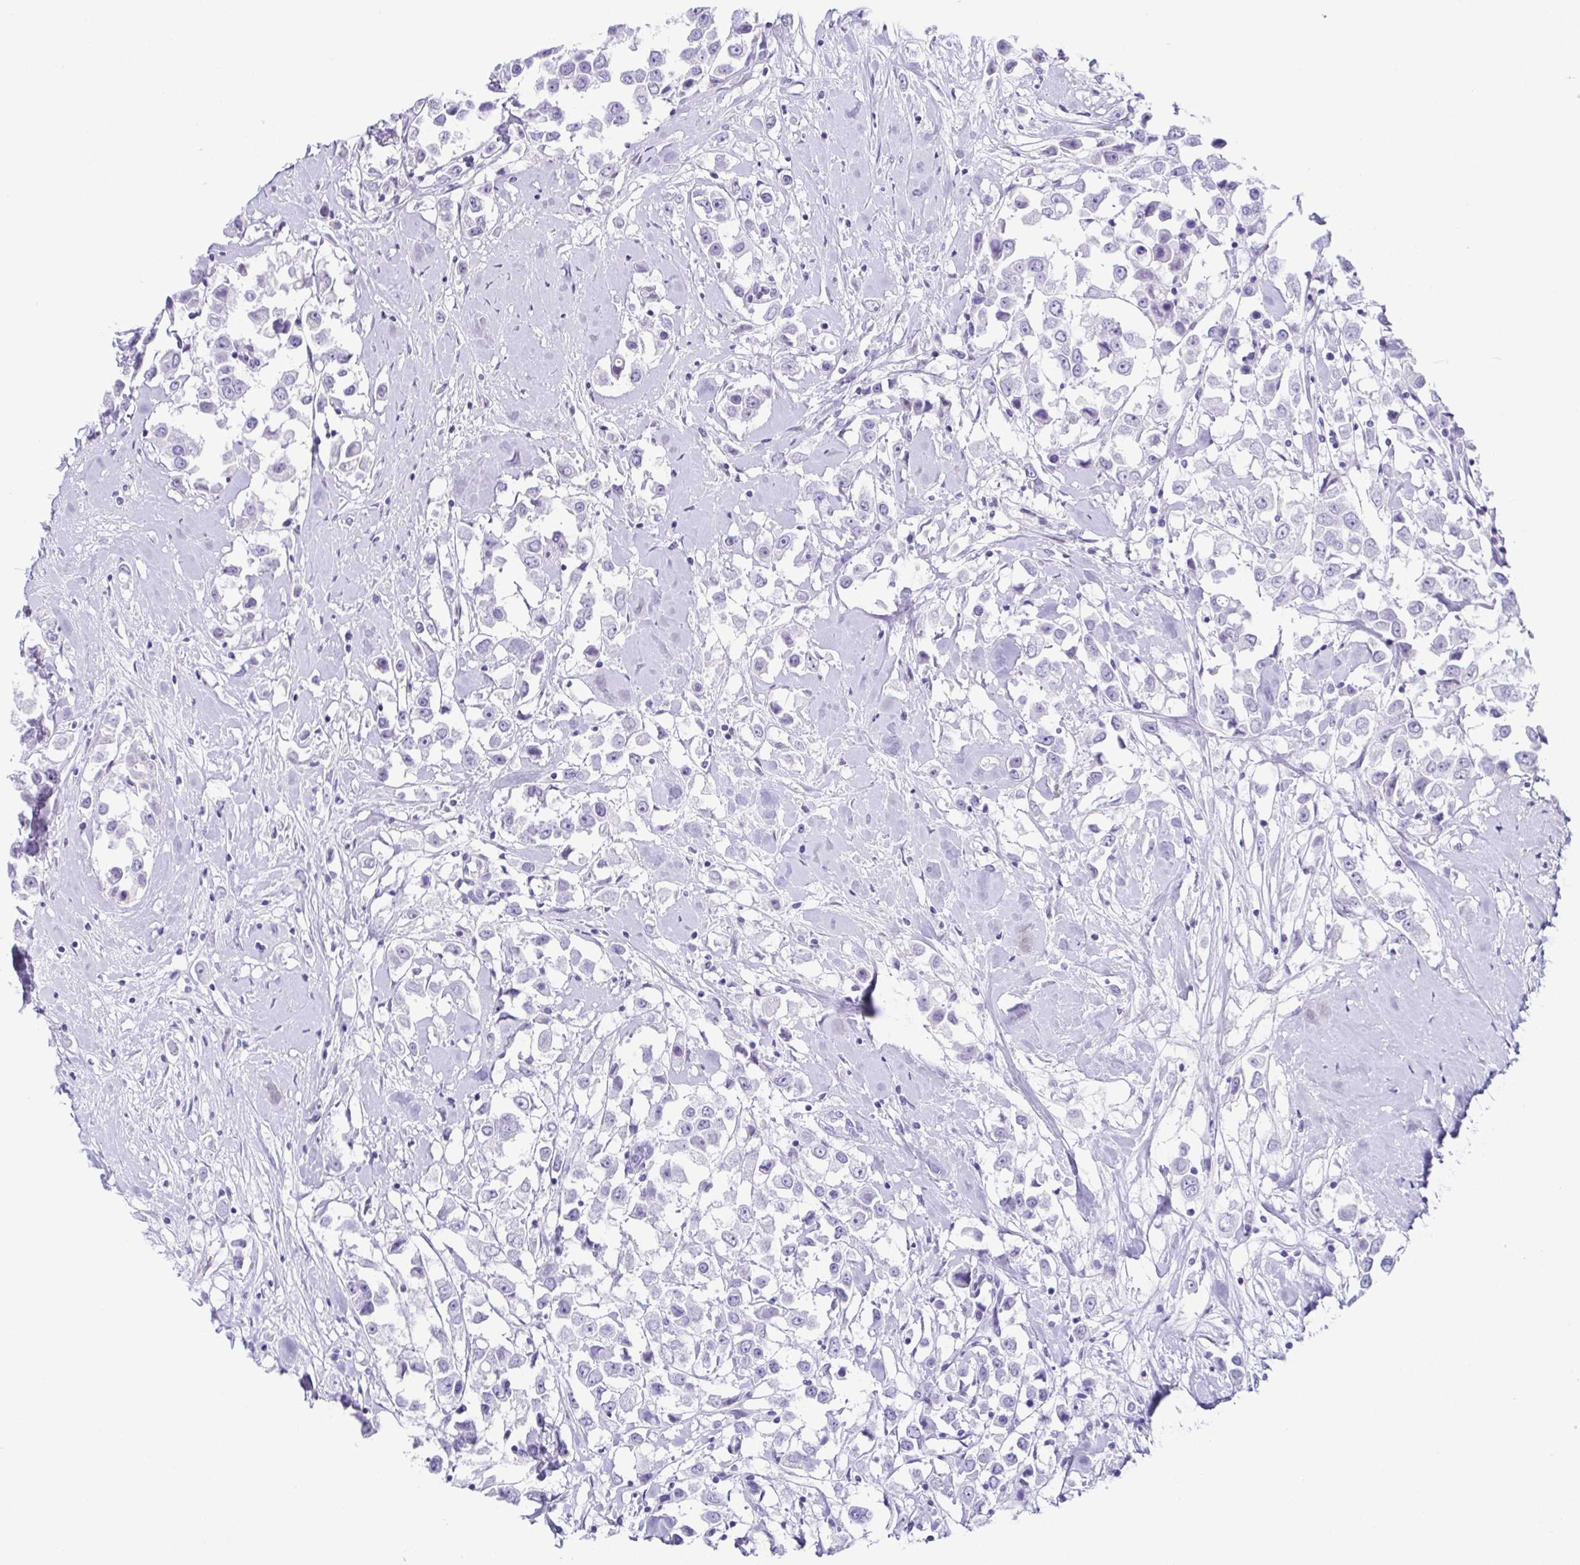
{"staining": {"intensity": "negative", "quantity": "none", "location": "none"}, "tissue": "breast cancer", "cell_type": "Tumor cells", "image_type": "cancer", "snomed": [{"axis": "morphology", "description": "Duct carcinoma"}, {"axis": "topography", "description": "Breast"}], "caption": "This is an immunohistochemistry image of human breast cancer (infiltrating ductal carcinoma). There is no positivity in tumor cells.", "gene": "ESX1", "patient": {"sex": "female", "age": 61}}